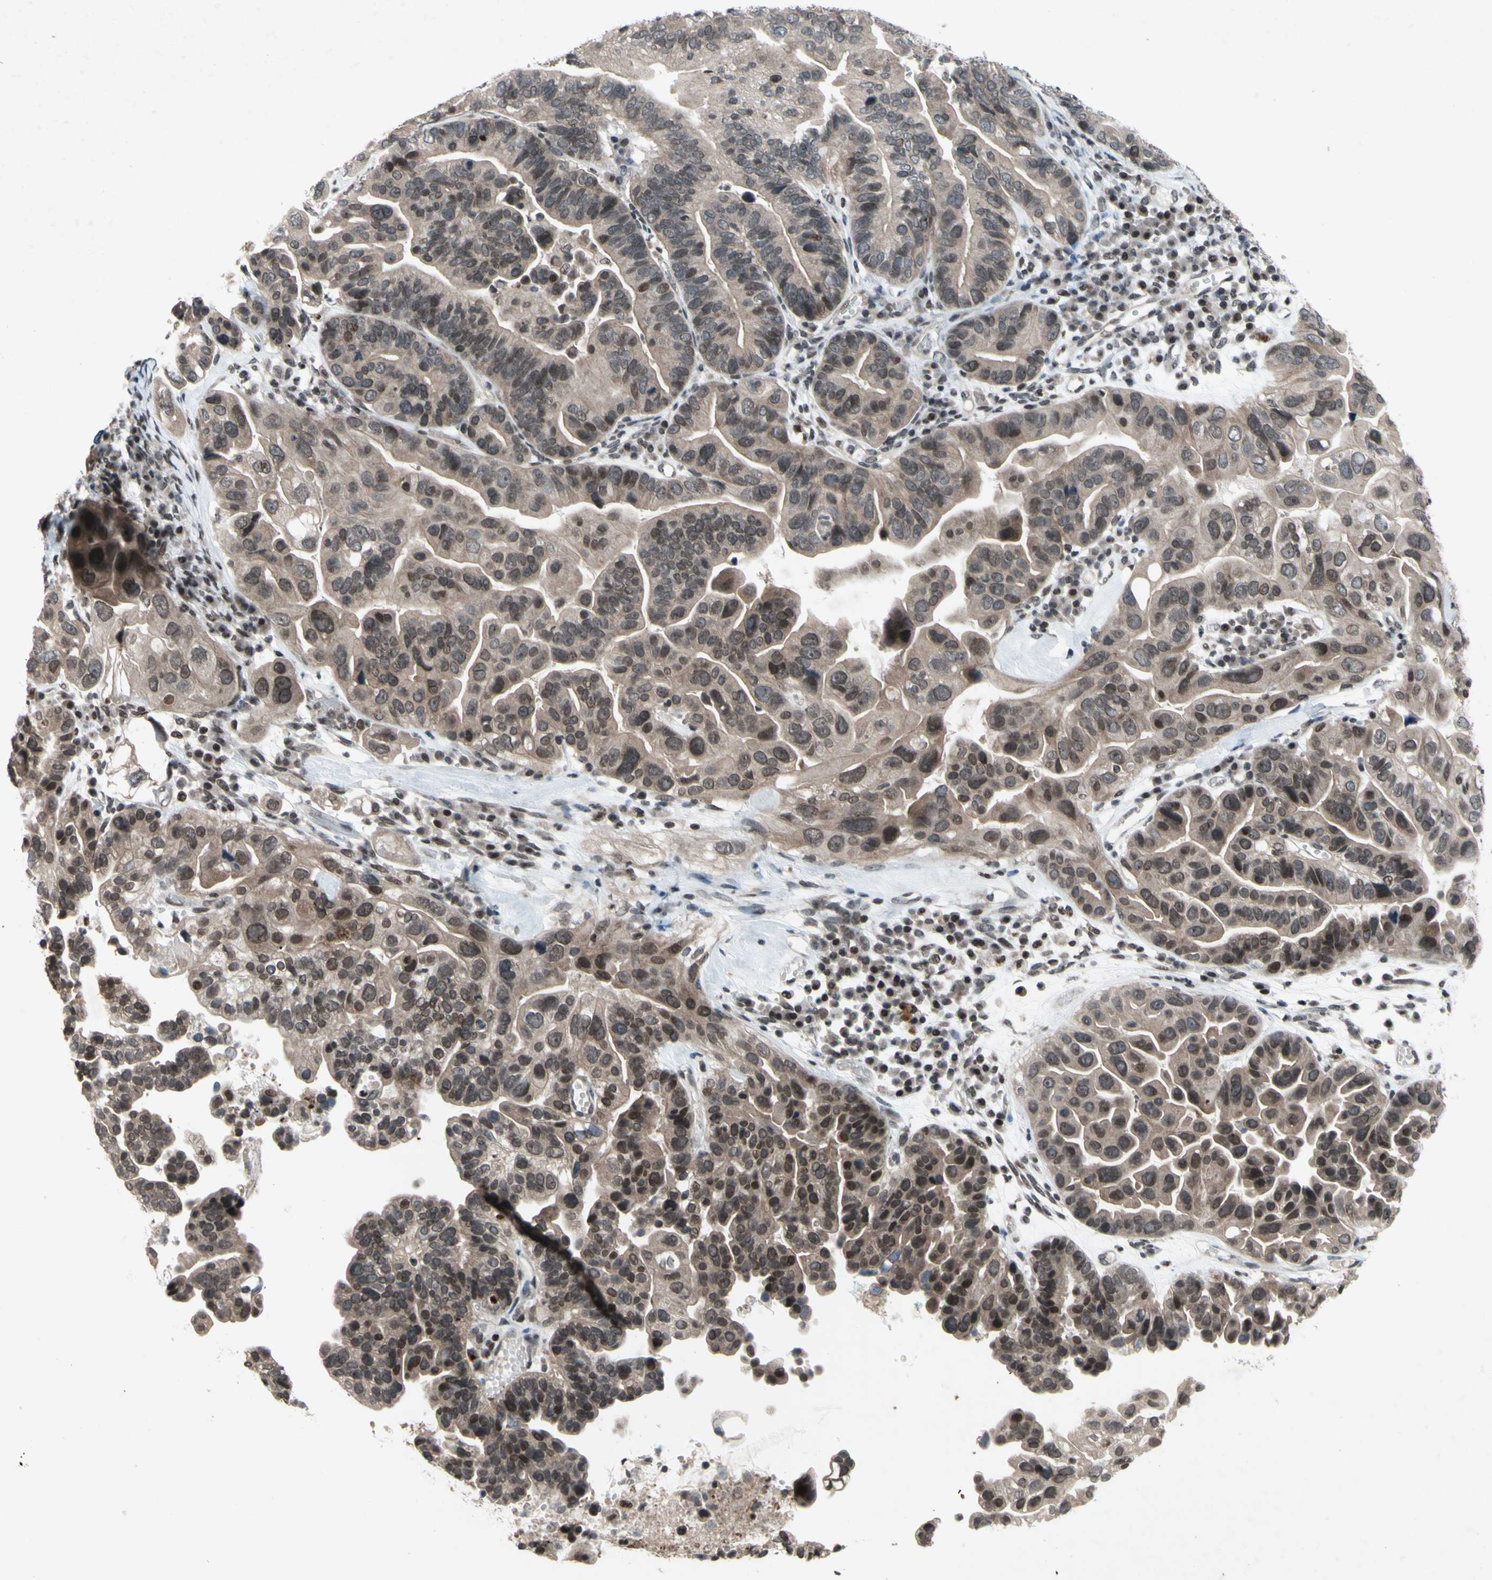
{"staining": {"intensity": "weak", "quantity": ">75%", "location": "cytoplasmic/membranous,nuclear"}, "tissue": "ovarian cancer", "cell_type": "Tumor cells", "image_type": "cancer", "snomed": [{"axis": "morphology", "description": "Cystadenocarcinoma, serous, NOS"}, {"axis": "topography", "description": "Ovary"}], "caption": "Human ovarian cancer (serous cystadenocarcinoma) stained for a protein (brown) demonstrates weak cytoplasmic/membranous and nuclear positive expression in approximately >75% of tumor cells.", "gene": "XPO1", "patient": {"sex": "female", "age": 56}}